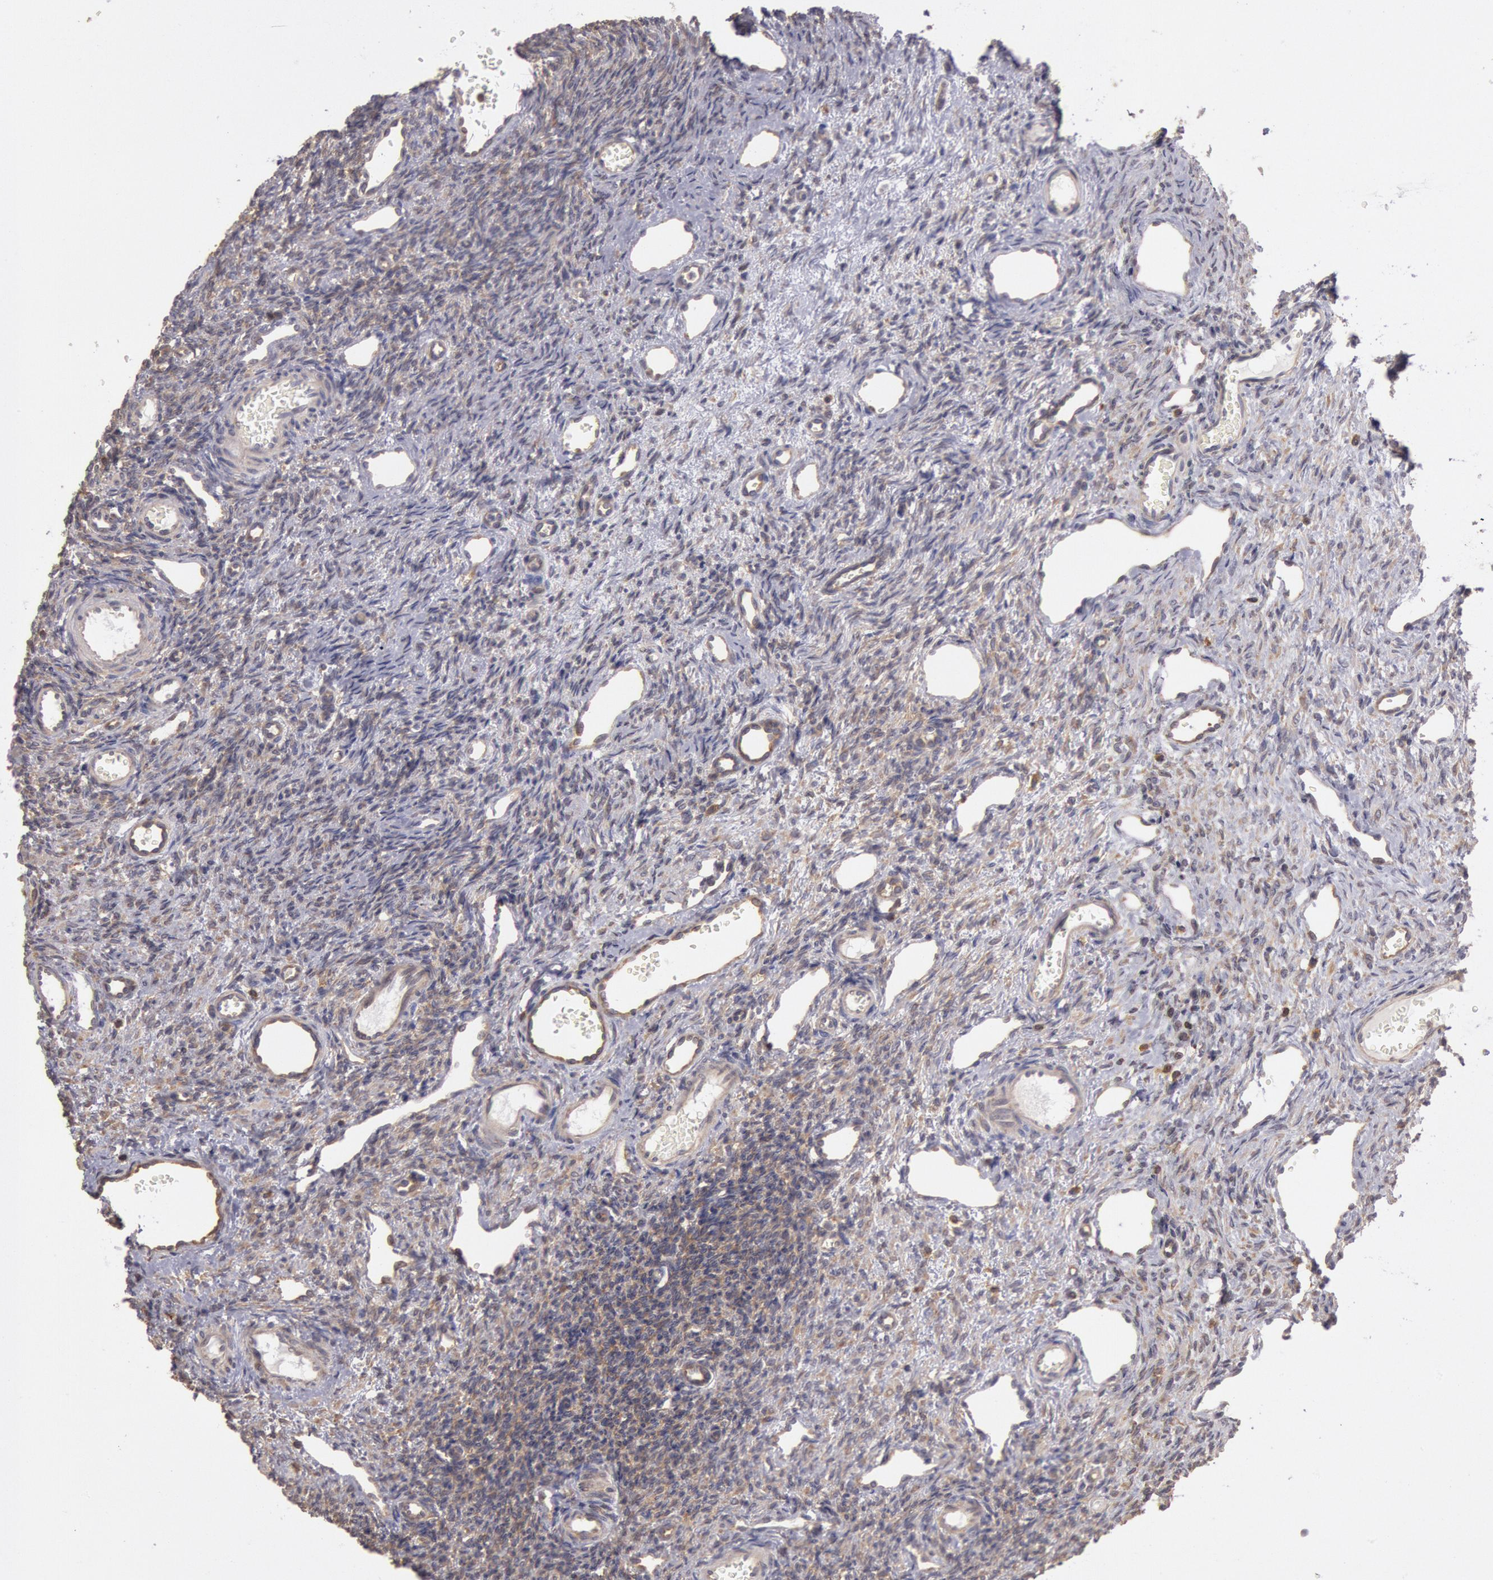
{"staining": {"intensity": "weak", "quantity": ">75%", "location": "cytoplasmic/membranous"}, "tissue": "ovary", "cell_type": "Ovarian stroma cells", "image_type": "normal", "snomed": [{"axis": "morphology", "description": "Normal tissue, NOS"}, {"axis": "topography", "description": "Ovary"}], "caption": "Protein staining of unremarkable ovary exhibits weak cytoplasmic/membranous expression in about >75% of ovarian stroma cells.", "gene": "NMT2", "patient": {"sex": "female", "age": 33}}